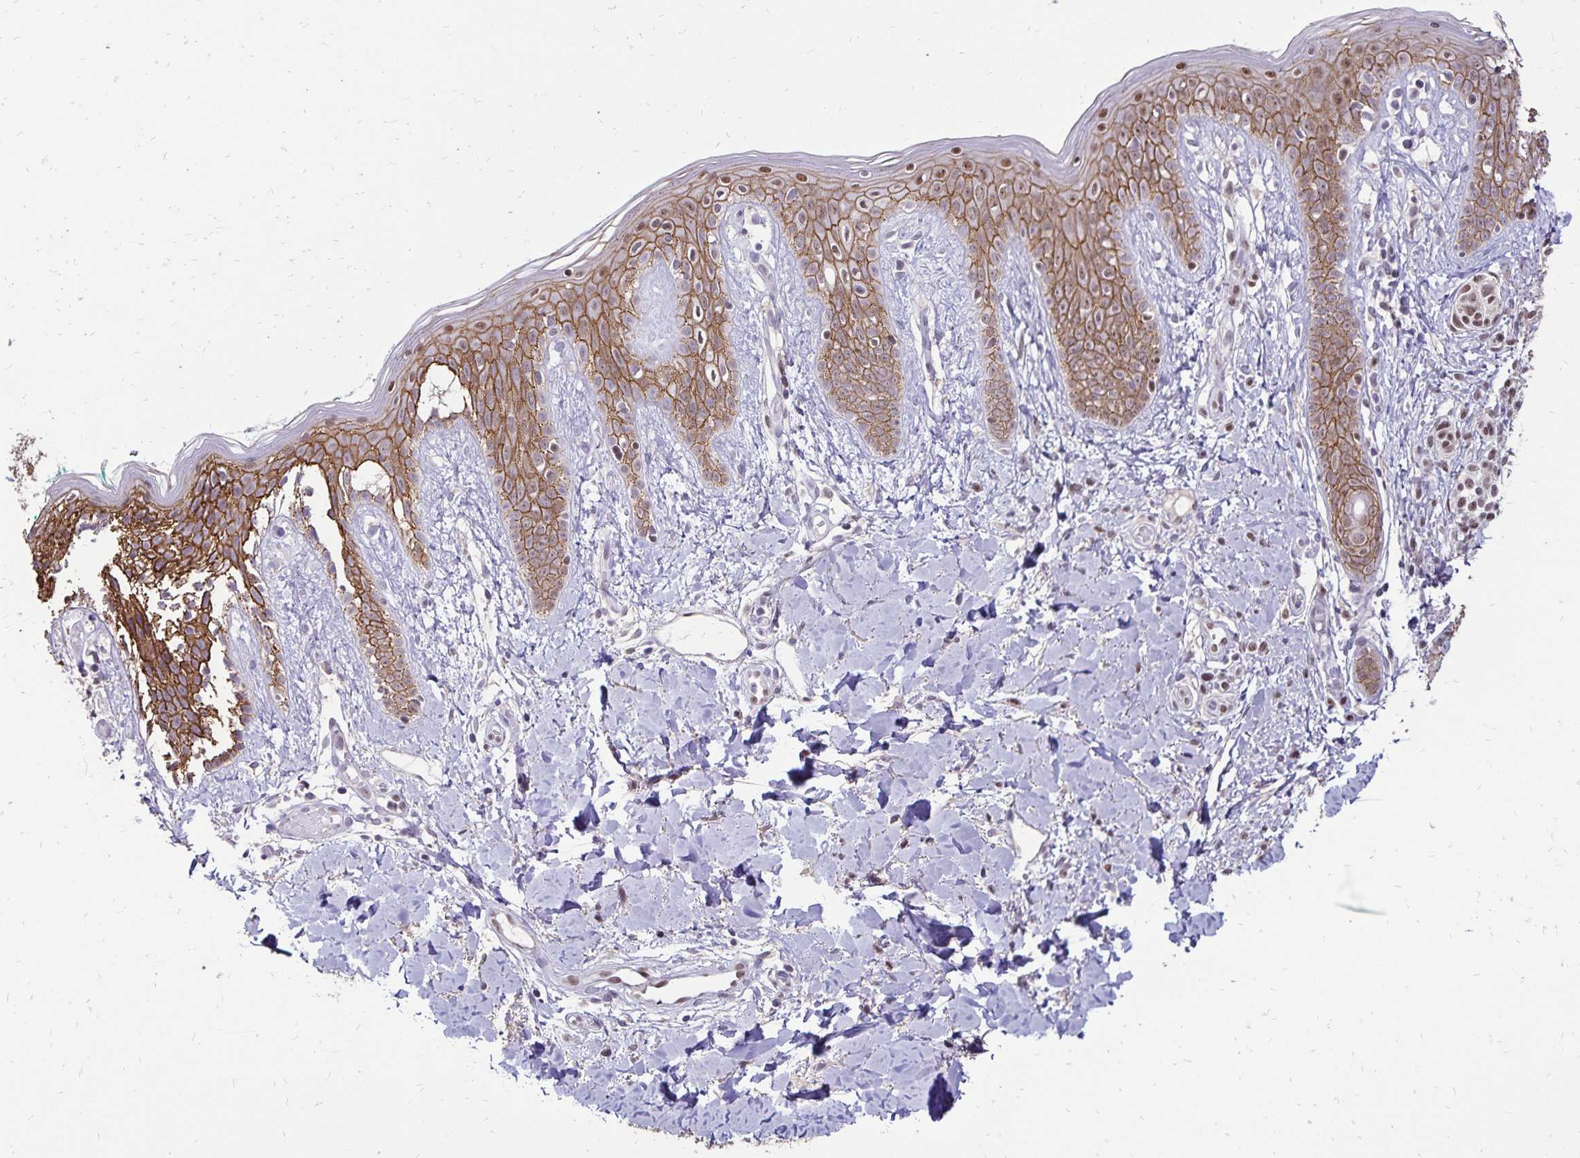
{"staining": {"intensity": "negative", "quantity": "none", "location": "none"}, "tissue": "skin", "cell_type": "Fibroblasts", "image_type": "normal", "snomed": [{"axis": "morphology", "description": "Normal tissue, NOS"}, {"axis": "topography", "description": "Skin"}], "caption": "DAB immunohistochemical staining of benign human skin reveals no significant expression in fibroblasts. (Brightfield microscopy of DAB immunohistochemistry (IHC) at high magnification).", "gene": "POLB", "patient": {"sex": "male", "age": 16}}